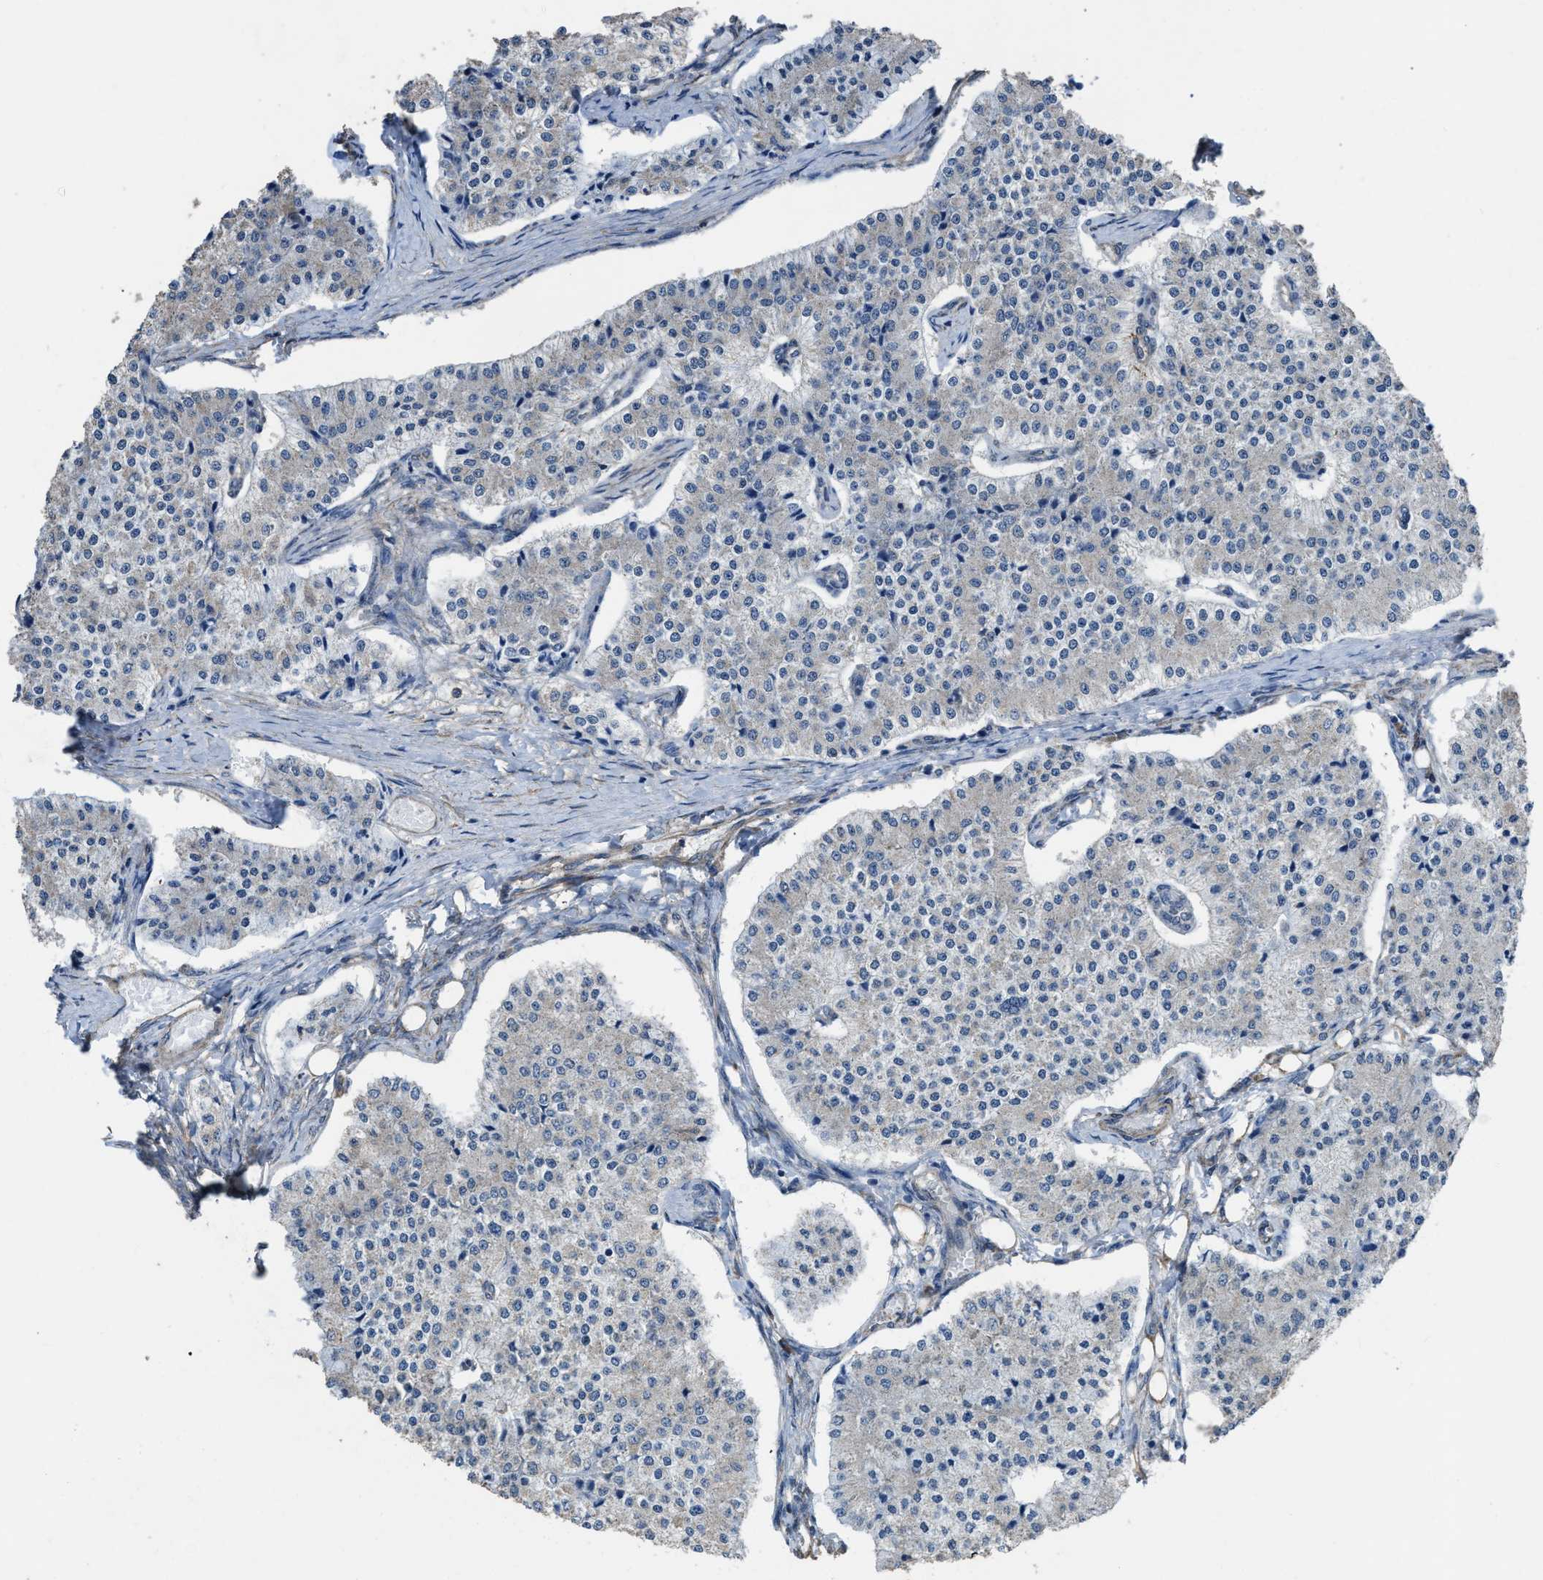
{"staining": {"intensity": "negative", "quantity": "none", "location": "none"}, "tissue": "carcinoid", "cell_type": "Tumor cells", "image_type": "cancer", "snomed": [{"axis": "morphology", "description": "Carcinoid, malignant, NOS"}, {"axis": "topography", "description": "Colon"}], "caption": "This is an IHC histopathology image of carcinoid. There is no expression in tumor cells.", "gene": "ARL6", "patient": {"sex": "female", "age": 52}}